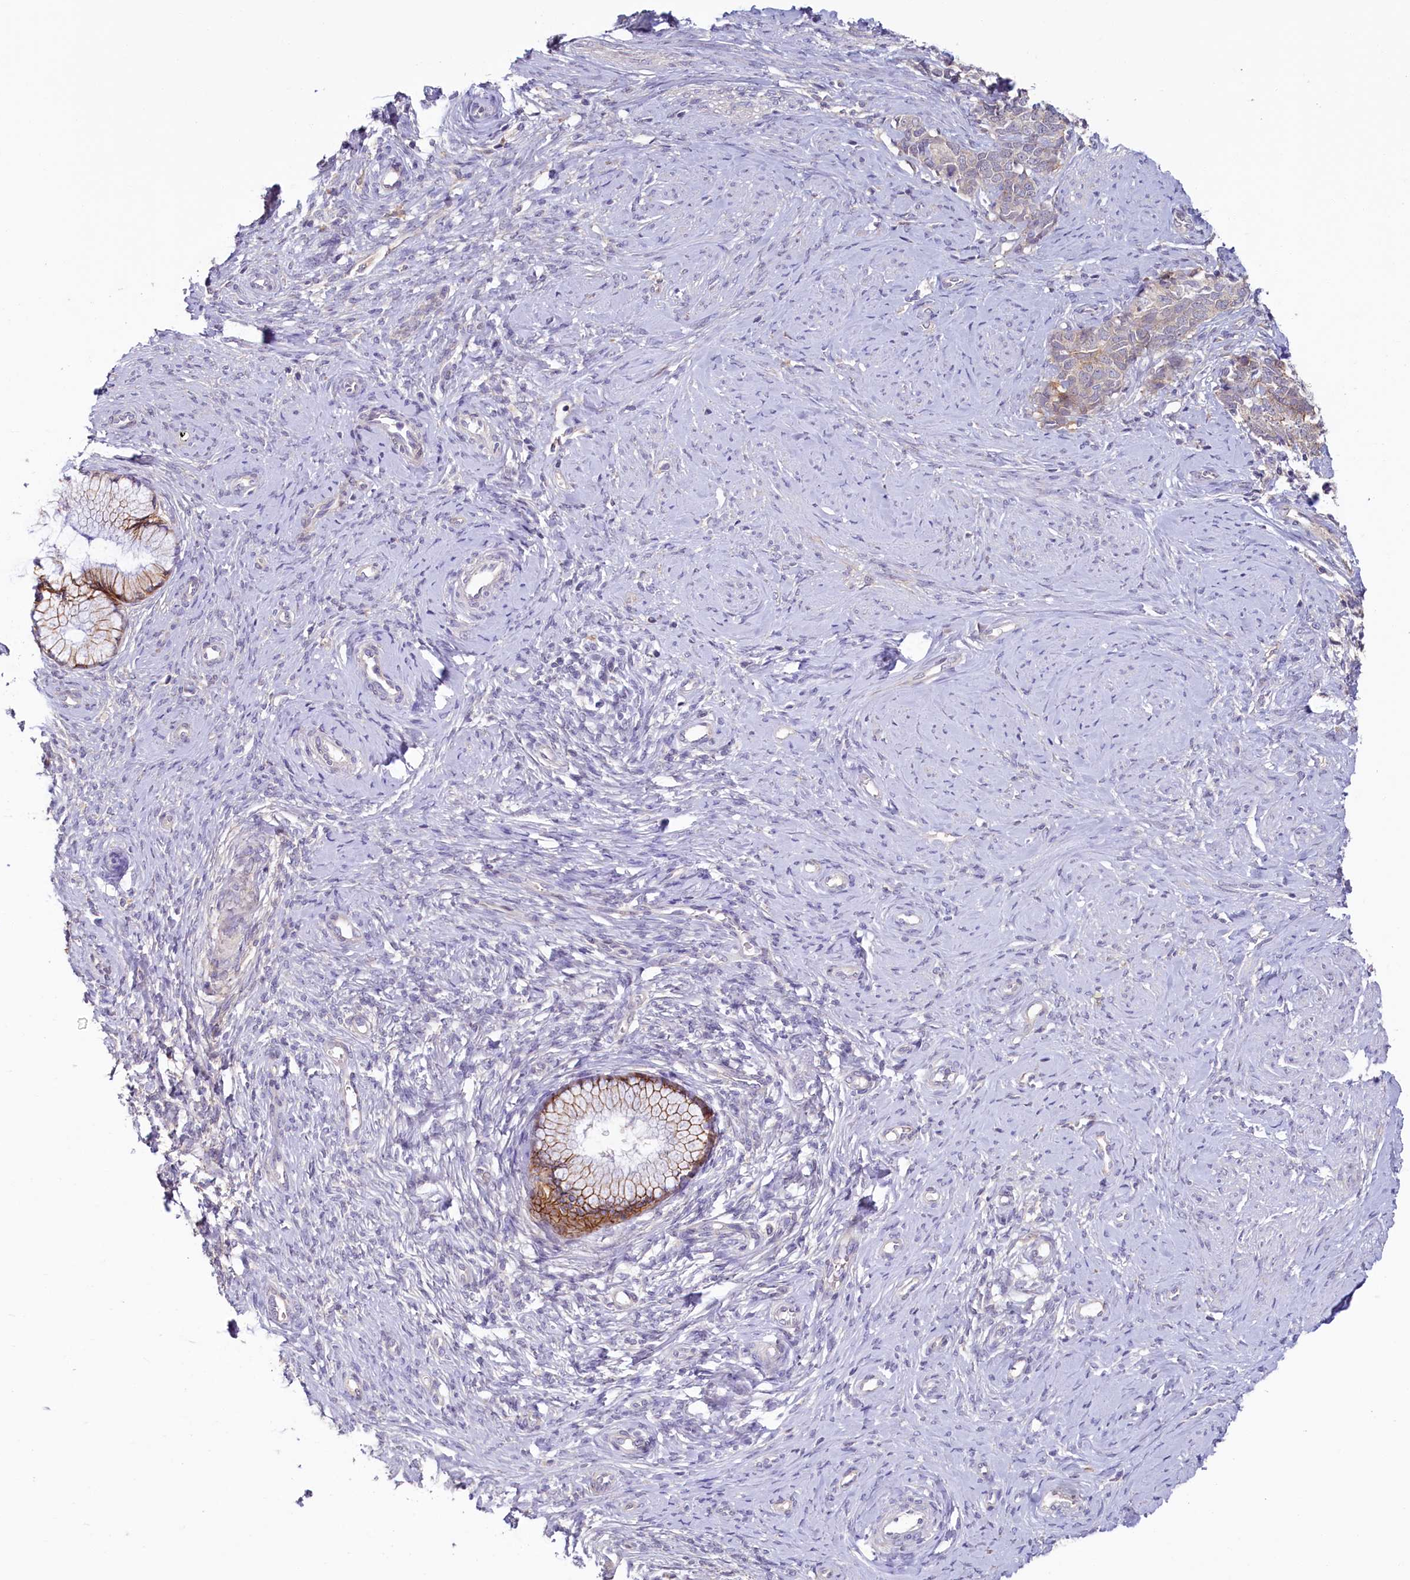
{"staining": {"intensity": "moderate", "quantity": "<25%", "location": "cytoplasmic/membranous"}, "tissue": "cervical cancer", "cell_type": "Tumor cells", "image_type": "cancer", "snomed": [{"axis": "morphology", "description": "Squamous cell carcinoma, NOS"}, {"axis": "topography", "description": "Cervix"}], "caption": "Immunohistochemical staining of human squamous cell carcinoma (cervical) exhibits low levels of moderate cytoplasmic/membranous protein staining in about <25% of tumor cells.", "gene": "PDE6D", "patient": {"sex": "female", "age": 63}}